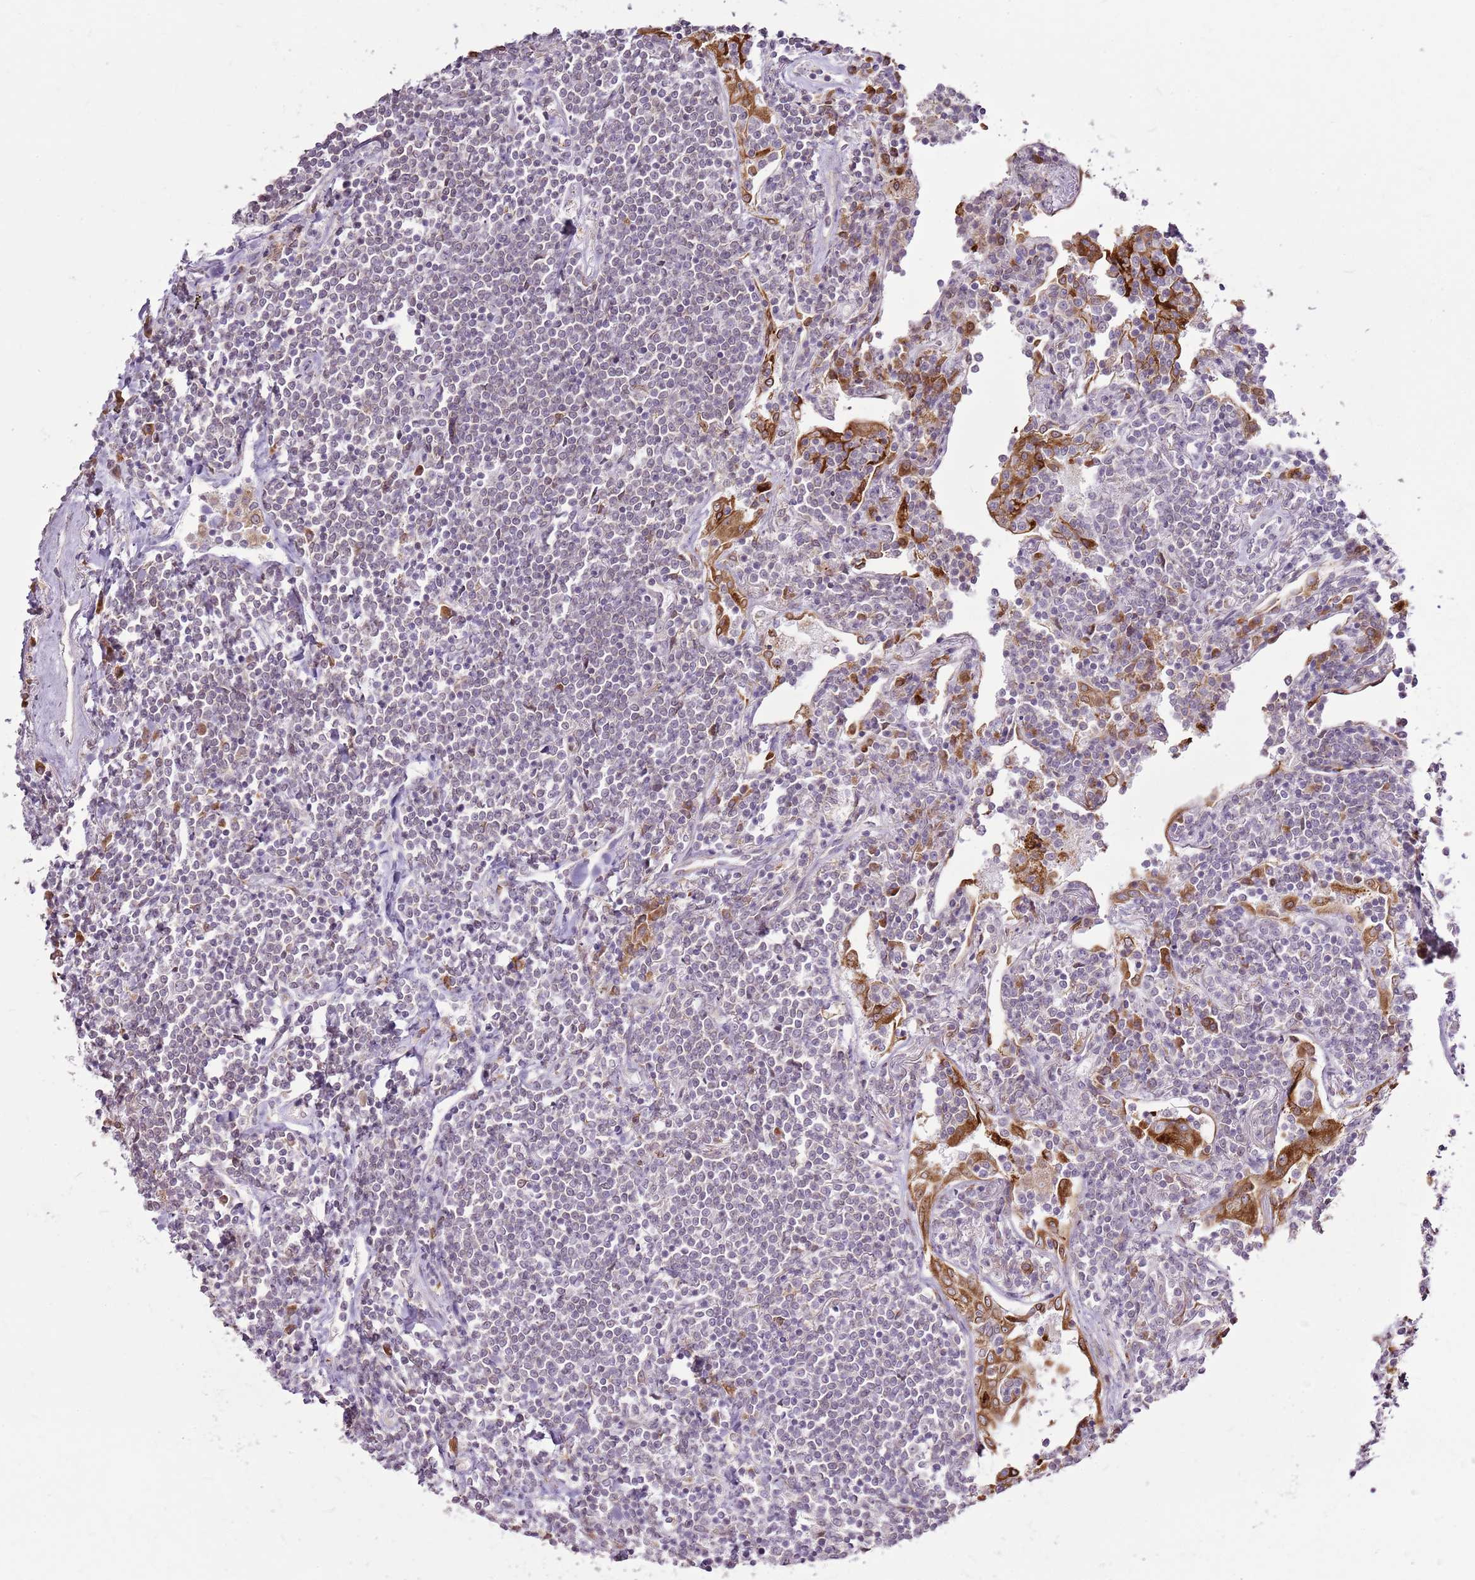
{"staining": {"intensity": "negative", "quantity": "none", "location": "none"}, "tissue": "lymphoma", "cell_type": "Tumor cells", "image_type": "cancer", "snomed": [{"axis": "morphology", "description": "Malignant lymphoma, non-Hodgkin's type, Low grade"}, {"axis": "topography", "description": "Lung"}], "caption": "High magnification brightfield microscopy of malignant lymphoma, non-Hodgkin's type (low-grade) stained with DAB (brown) and counterstained with hematoxylin (blue): tumor cells show no significant staining.", "gene": "TMED10", "patient": {"sex": "female", "age": 71}}